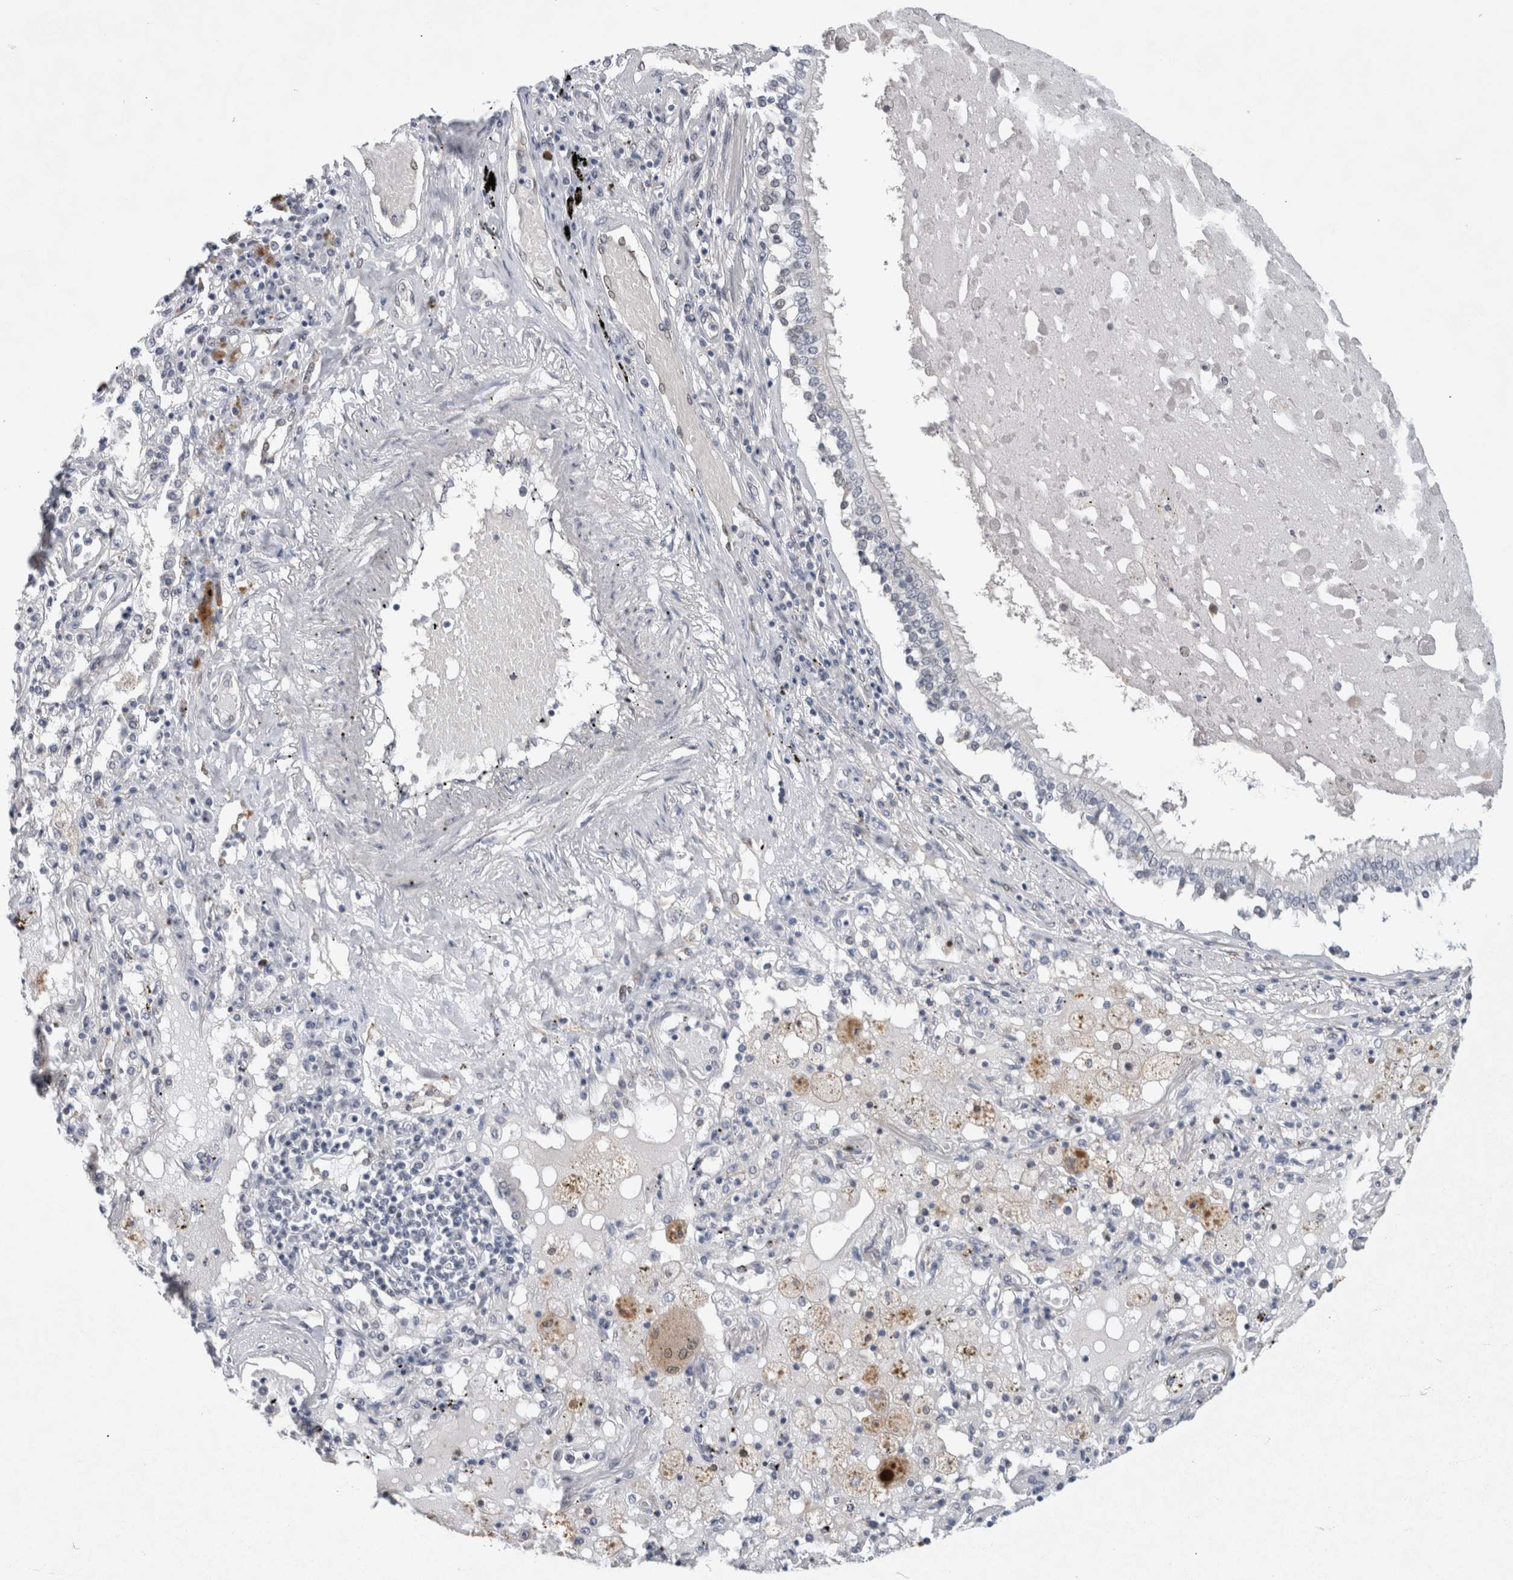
{"staining": {"intensity": "negative", "quantity": "none", "location": "none"}, "tissue": "lung cancer", "cell_type": "Tumor cells", "image_type": "cancer", "snomed": [{"axis": "morphology", "description": "Squamous cell carcinoma, NOS"}, {"axis": "topography", "description": "Lung"}], "caption": "An immunohistochemistry micrograph of lung cancer (squamous cell carcinoma) is shown. There is no staining in tumor cells of lung cancer (squamous cell carcinoma).", "gene": "PRXL2A", "patient": {"sex": "male", "age": 65}}